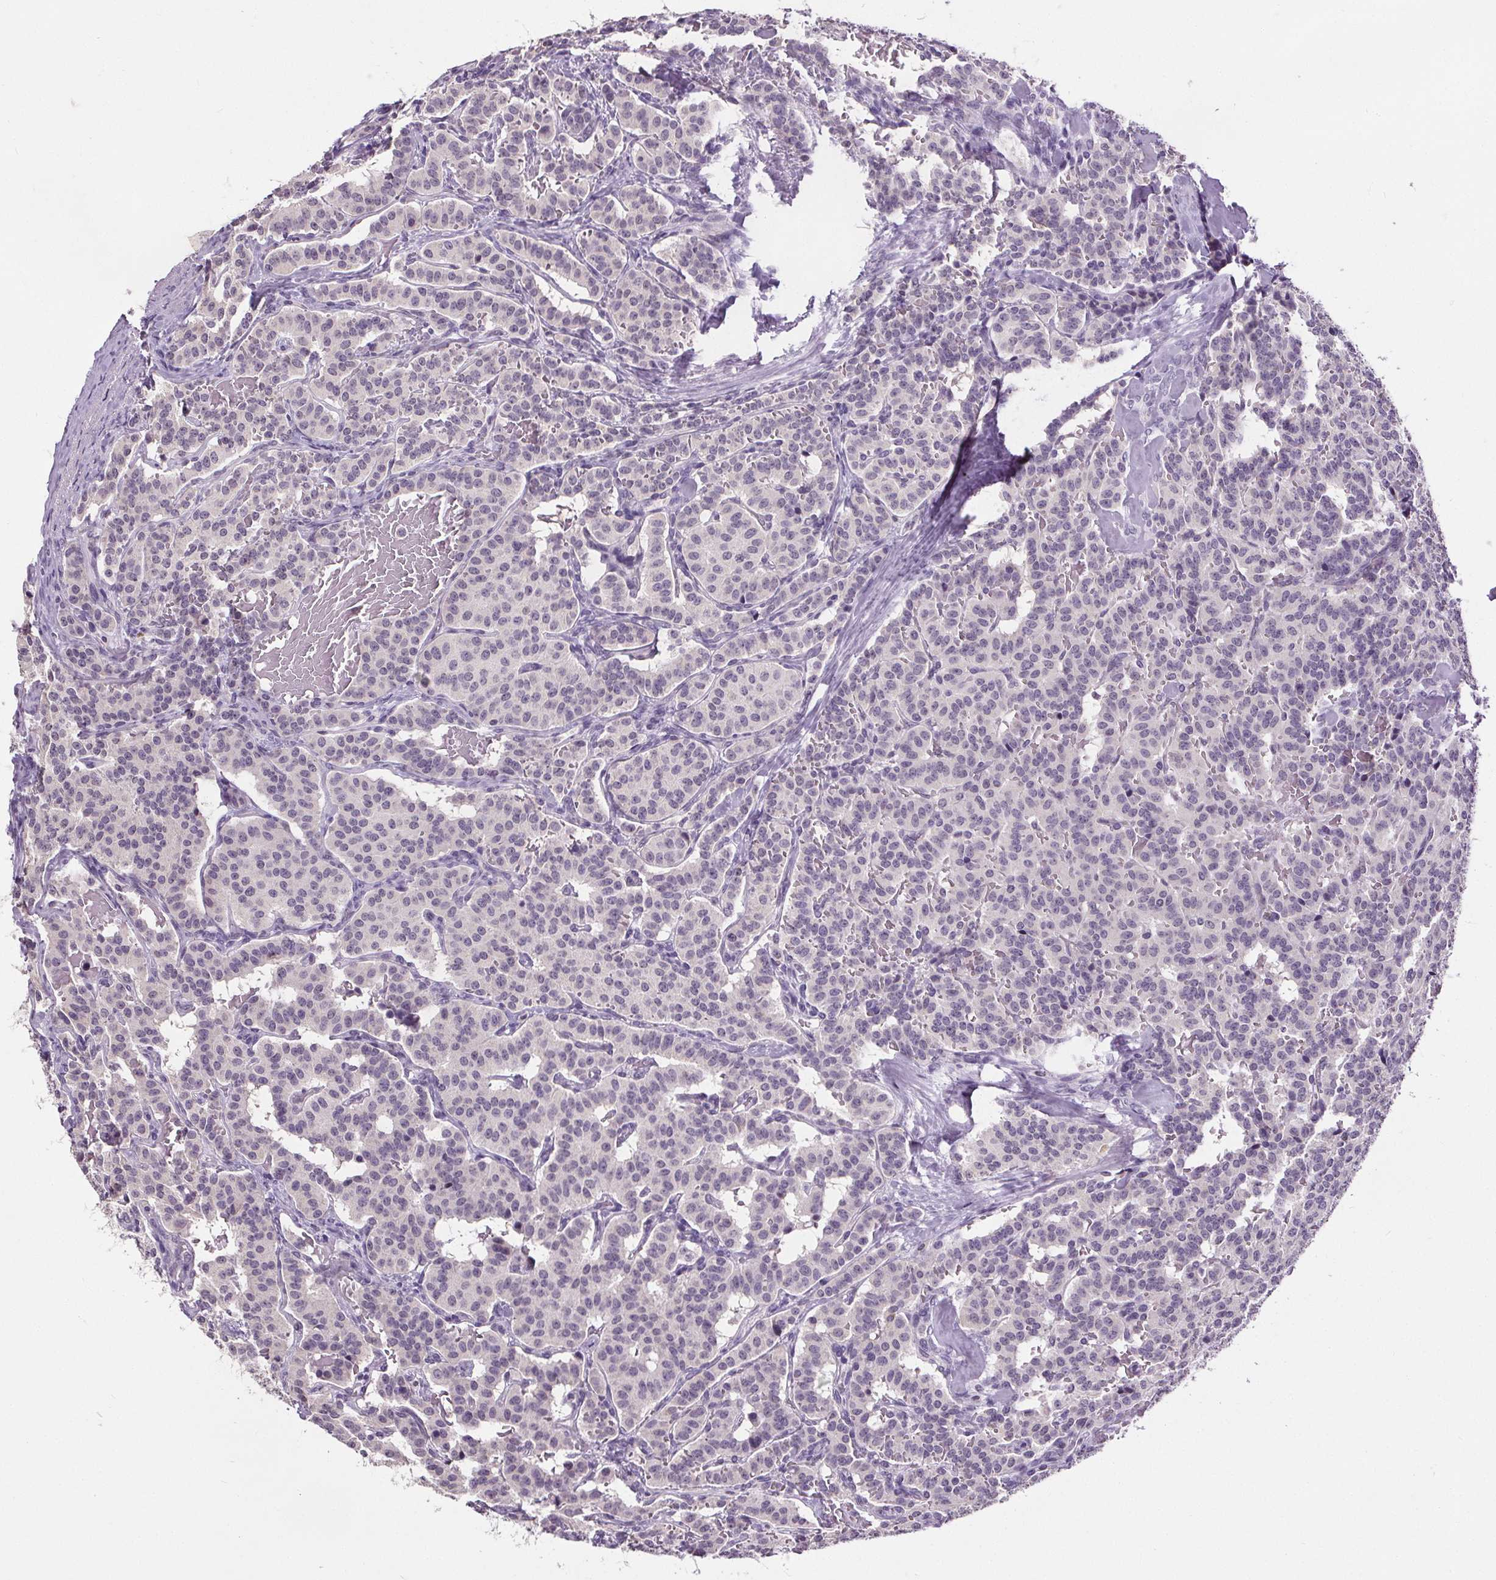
{"staining": {"intensity": "negative", "quantity": "none", "location": "none"}, "tissue": "carcinoid", "cell_type": "Tumor cells", "image_type": "cancer", "snomed": [{"axis": "morphology", "description": "Carcinoid, malignant, NOS"}, {"axis": "topography", "description": "Lung"}], "caption": "This is a photomicrograph of IHC staining of carcinoid, which shows no positivity in tumor cells.", "gene": "SLC2A9", "patient": {"sex": "female", "age": 46}}